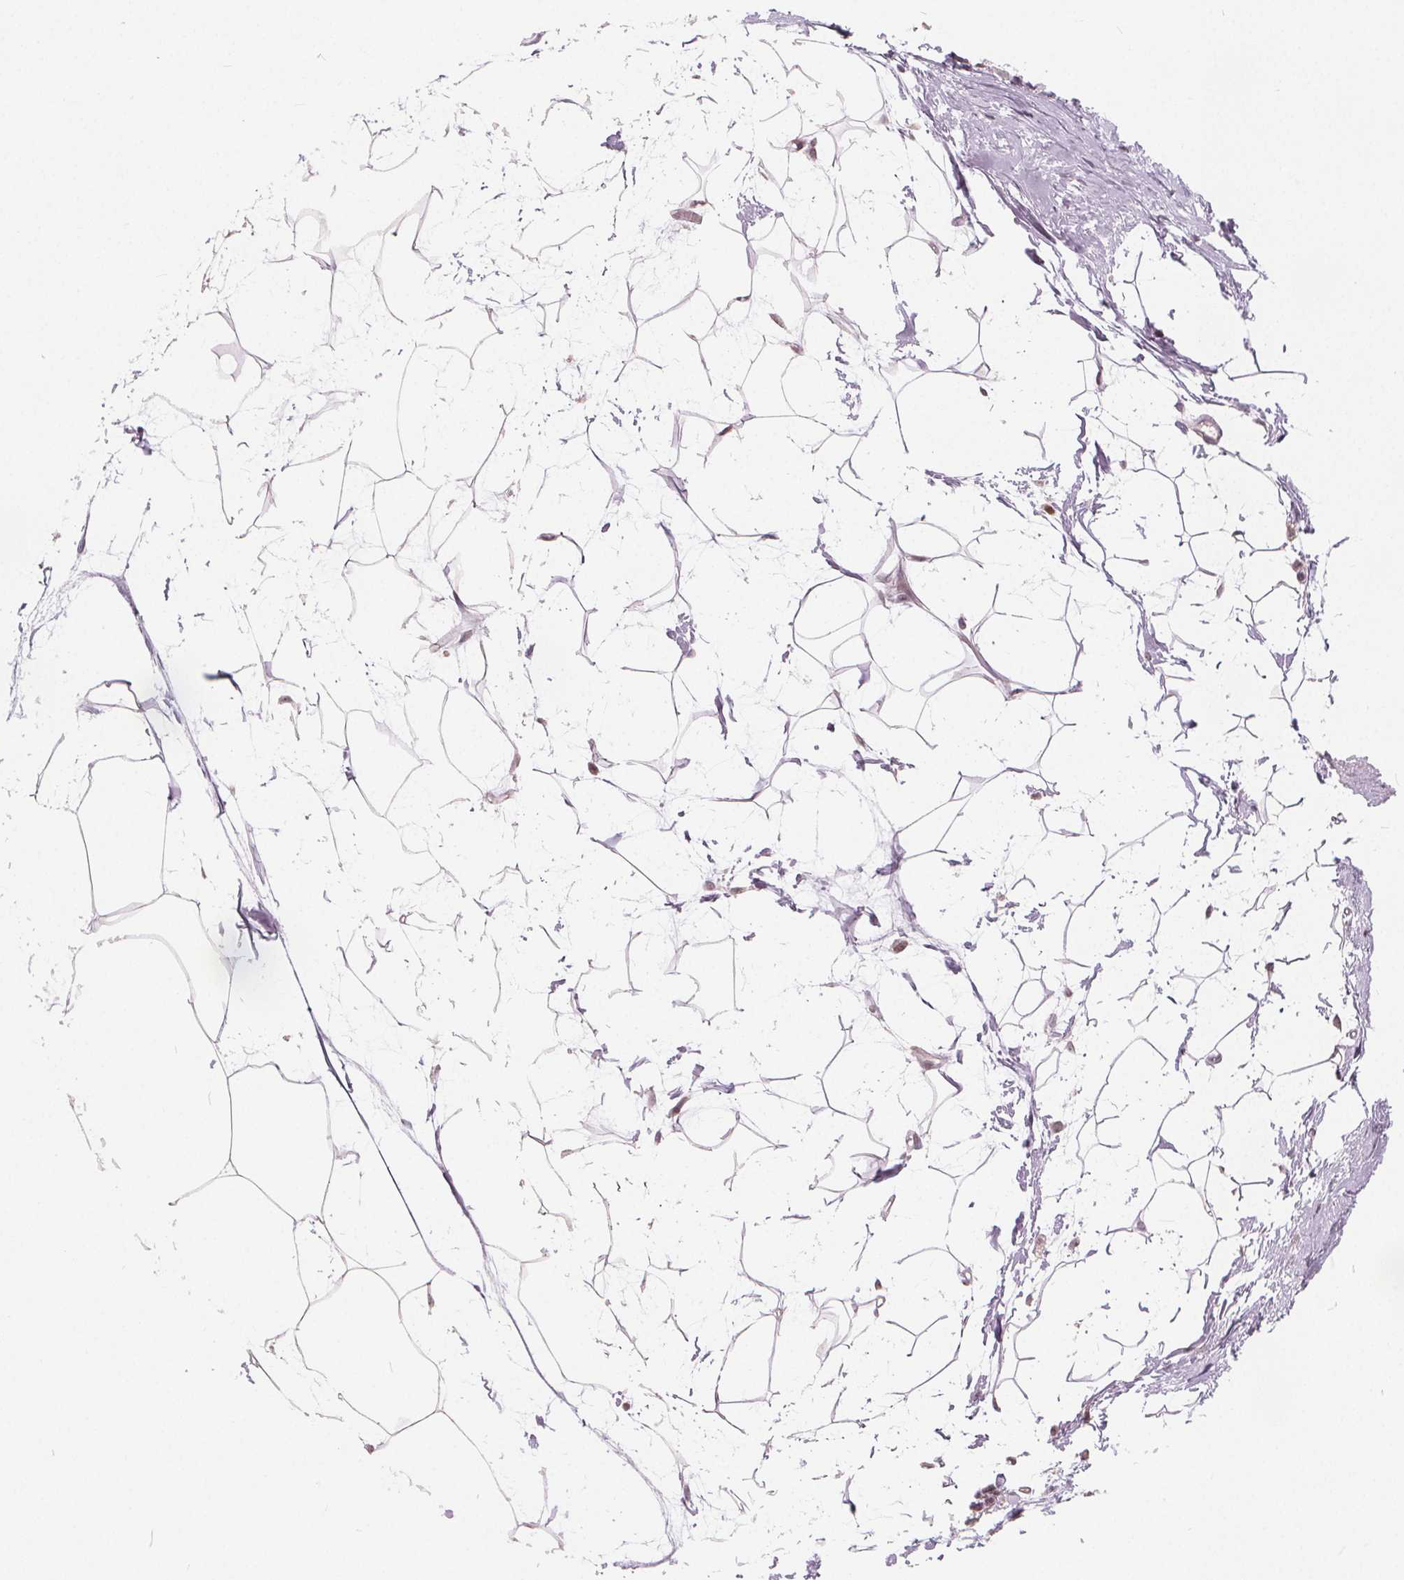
{"staining": {"intensity": "weak", "quantity": "25%-75%", "location": "nuclear"}, "tissue": "breast", "cell_type": "Adipocytes", "image_type": "normal", "snomed": [{"axis": "morphology", "description": "Normal tissue, NOS"}, {"axis": "topography", "description": "Breast"}], "caption": "Protein staining reveals weak nuclear positivity in about 25%-75% of adipocytes in normal breast.", "gene": "NUP210L", "patient": {"sex": "female", "age": 45}}